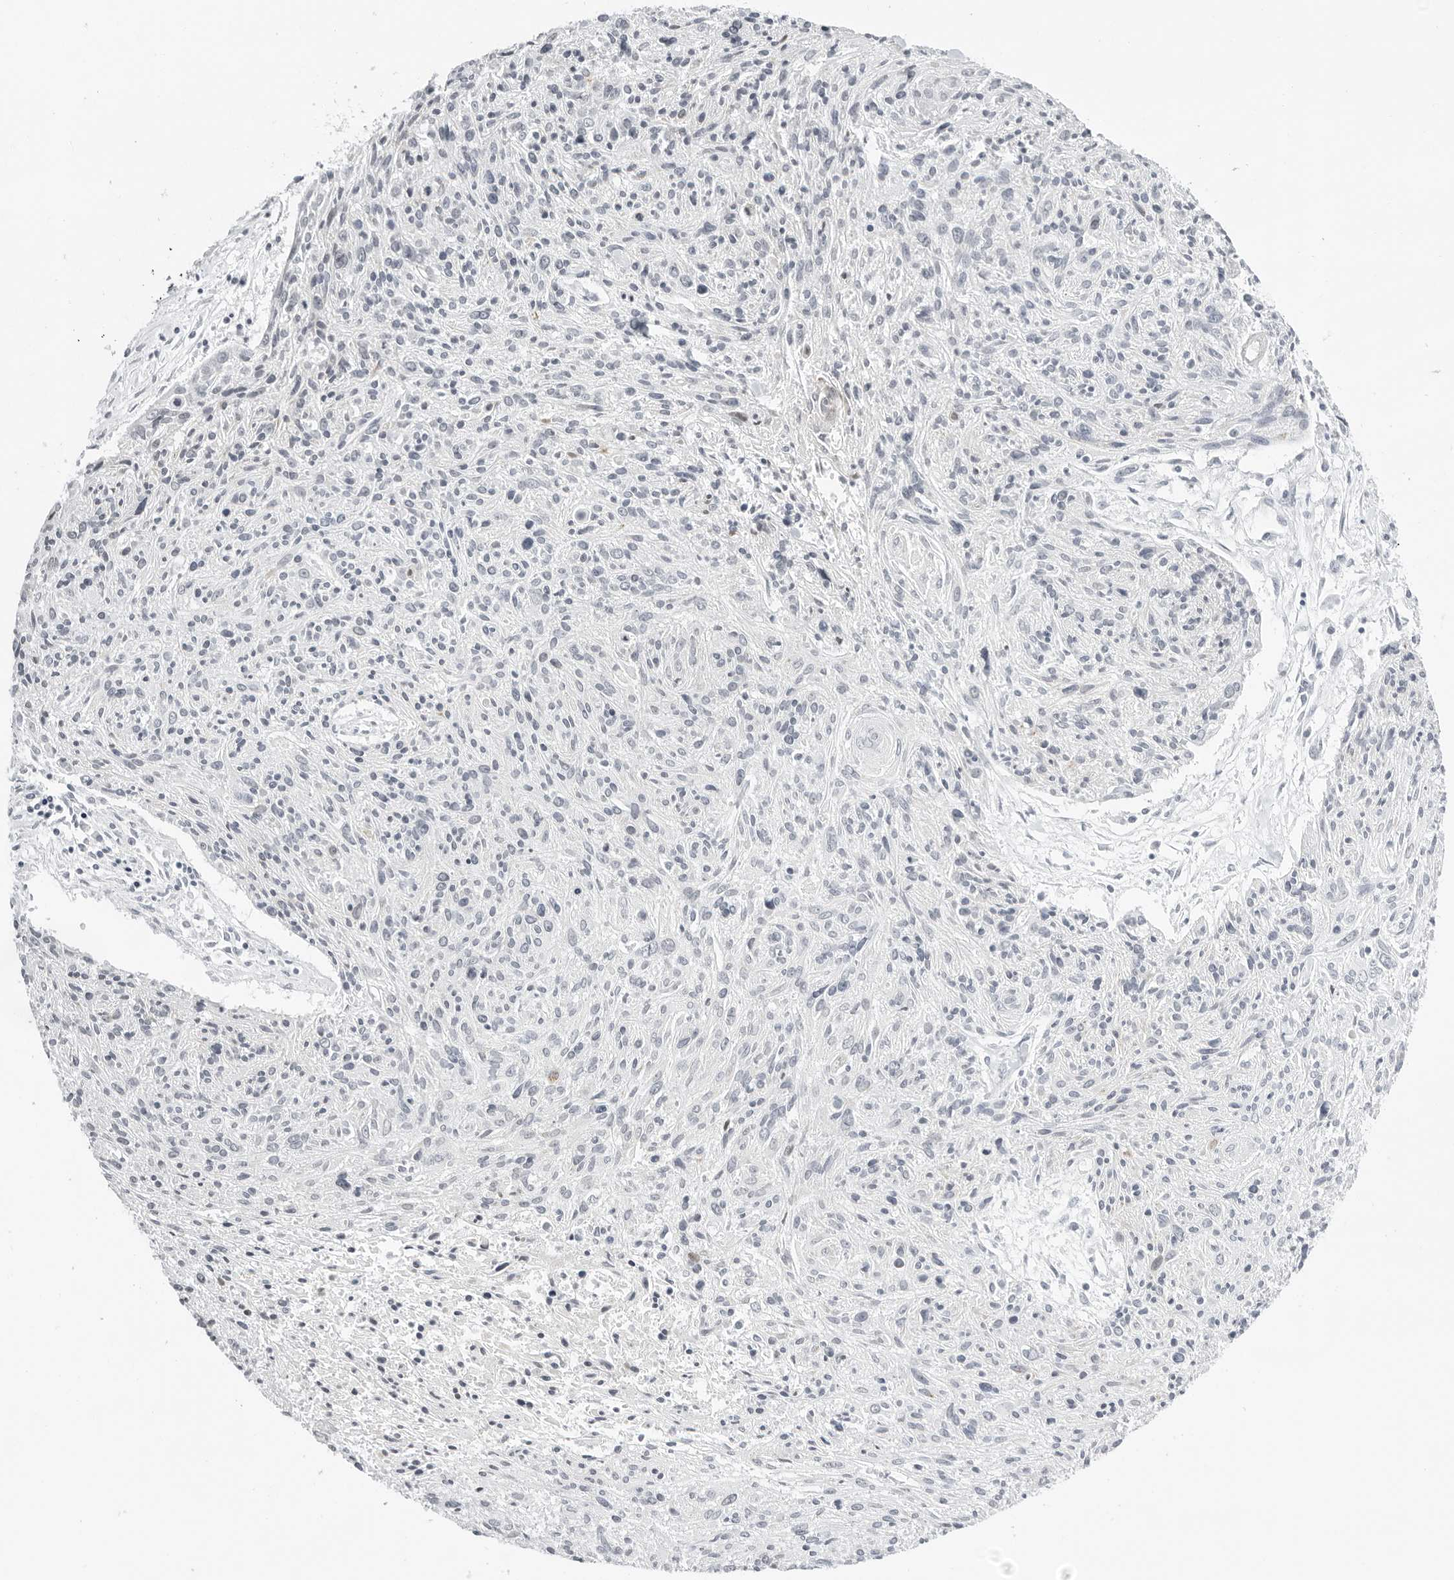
{"staining": {"intensity": "negative", "quantity": "none", "location": "none"}, "tissue": "cervical cancer", "cell_type": "Tumor cells", "image_type": "cancer", "snomed": [{"axis": "morphology", "description": "Squamous cell carcinoma, NOS"}, {"axis": "topography", "description": "Cervix"}], "caption": "Immunohistochemistry image of neoplastic tissue: human cervical squamous cell carcinoma stained with DAB exhibits no significant protein expression in tumor cells. (Brightfield microscopy of DAB immunohistochemistry (IHC) at high magnification).", "gene": "MSH6", "patient": {"sex": "female", "age": 51}}